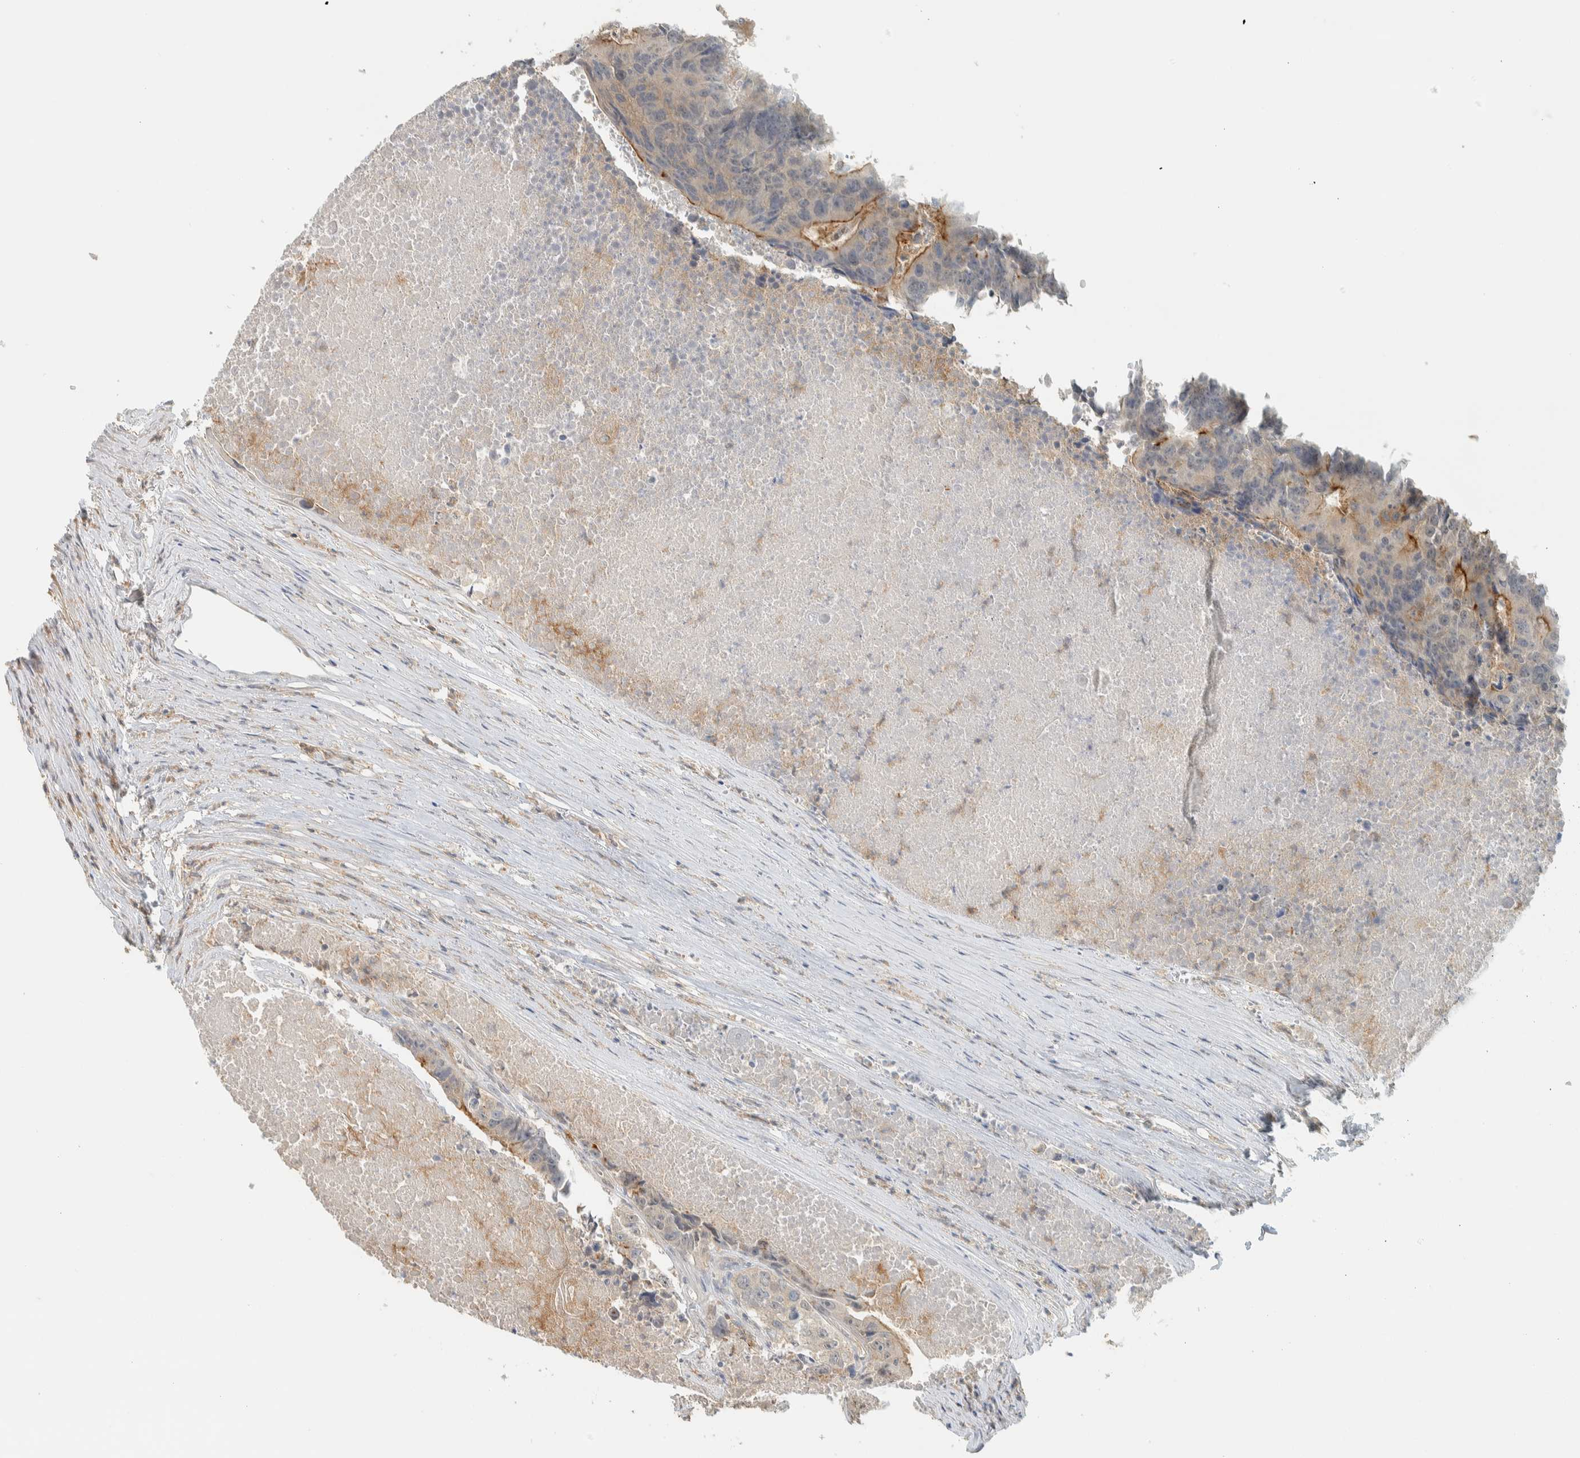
{"staining": {"intensity": "moderate", "quantity": "<25%", "location": "cytoplasmic/membranous"}, "tissue": "colorectal cancer", "cell_type": "Tumor cells", "image_type": "cancer", "snomed": [{"axis": "morphology", "description": "Adenocarcinoma, NOS"}, {"axis": "topography", "description": "Colon"}], "caption": "Immunohistochemistry (IHC) (DAB (3,3'-diaminobenzidine)) staining of adenocarcinoma (colorectal) shows moderate cytoplasmic/membranous protein positivity in about <25% of tumor cells.", "gene": "RAB11FIP1", "patient": {"sex": "male", "age": 87}}